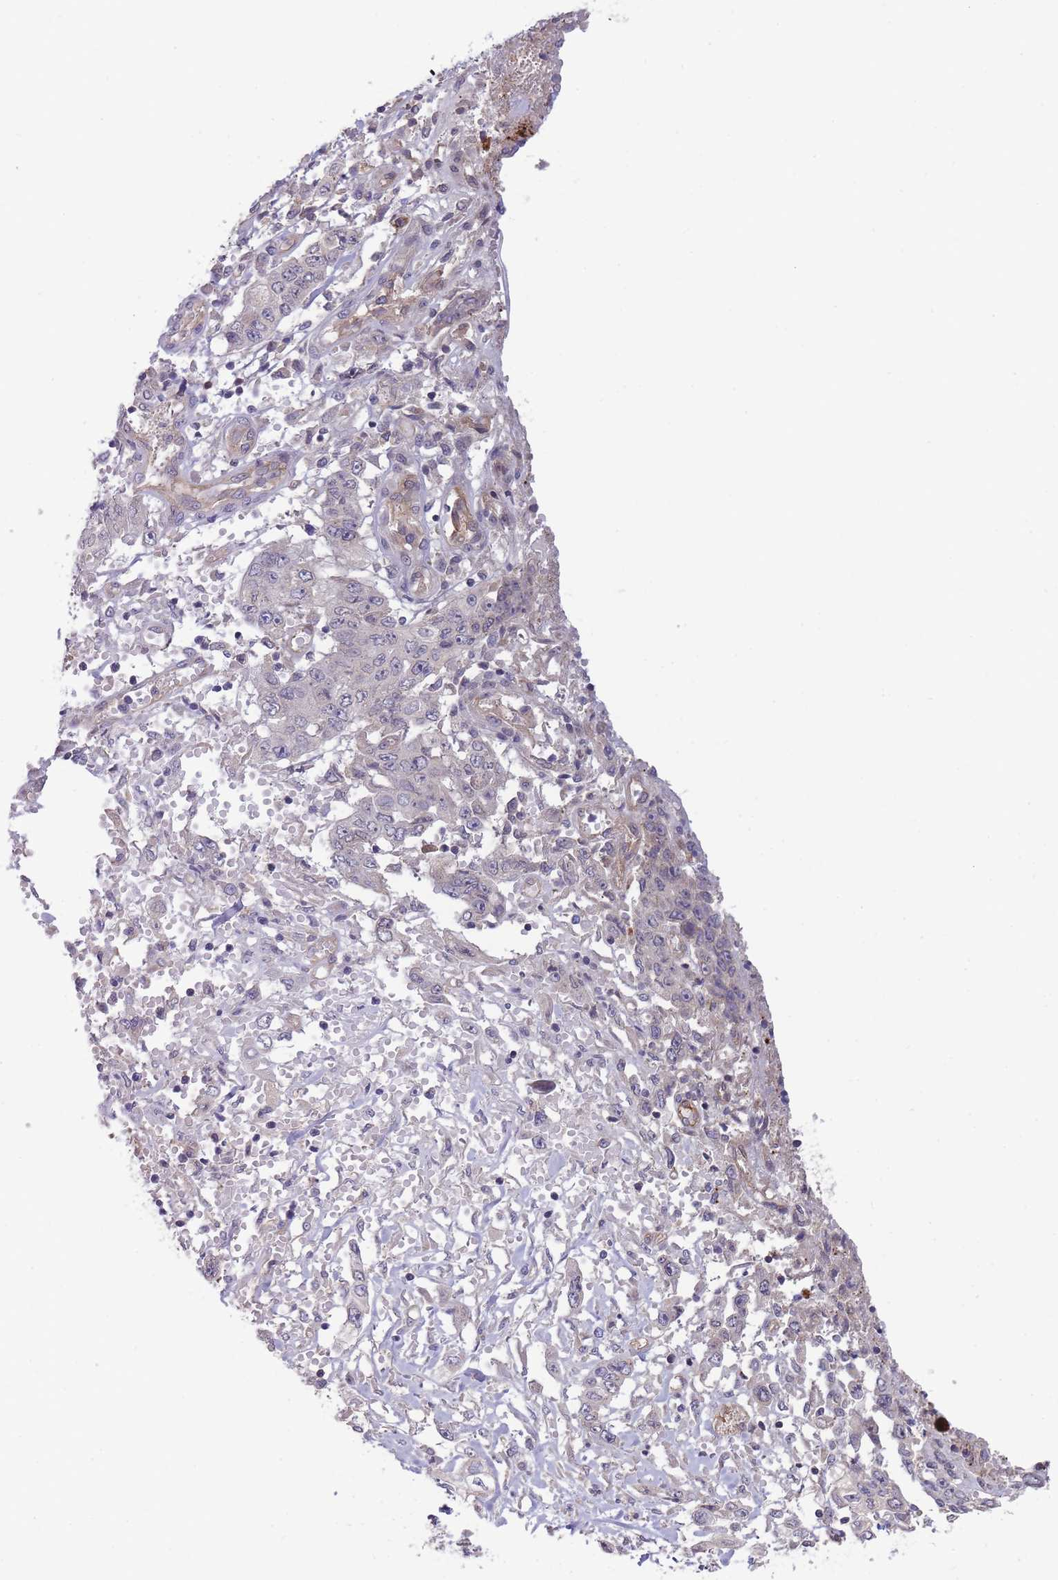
{"staining": {"intensity": "negative", "quantity": "none", "location": "none"}, "tissue": "stomach cancer", "cell_type": "Tumor cells", "image_type": "cancer", "snomed": [{"axis": "morphology", "description": "Adenocarcinoma, NOS"}, {"axis": "topography", "description": "Stomach, upper"}], "caption": "Stomach cancer was stained to show a protein in brown. There is no significant expression in tumor cells.", "gene": "NDUFAF5", "patient": {"sex": "male", "age": 62}}